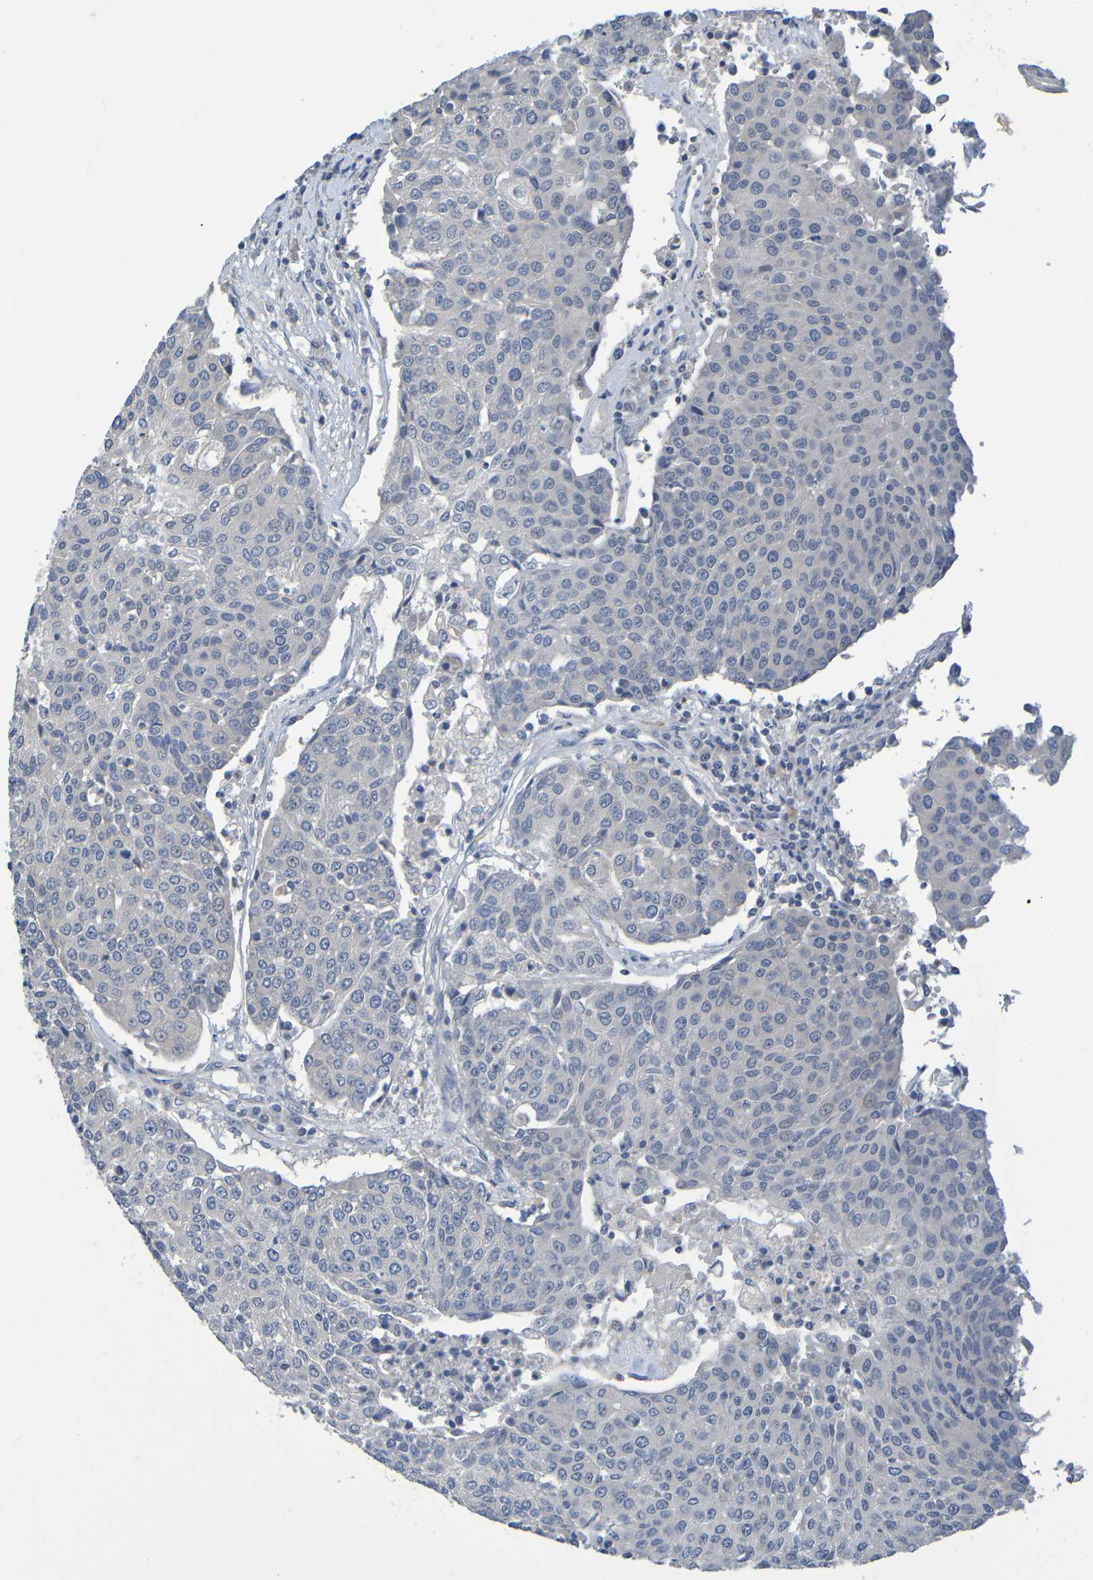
{"staining": {"intensity": "negative", "quantity": "none", "location": "none"}, "tissue": "urothelial cancer", "cell_type": "Tumor cells", "image_type": "cancer", "snomed": [{"axis": "morphology", "description": "Urothelial carcinoma, High grade"}, {"axis": "topography", "description": "Urinary bladder"}], "caption": "Urothelial carcinoma (high-grade) was stained to show a protein in brown. There is no significant positivity in tumor cells.", "gene": "CYP4F2", "patient": {"sex": "female", "age": 85}}